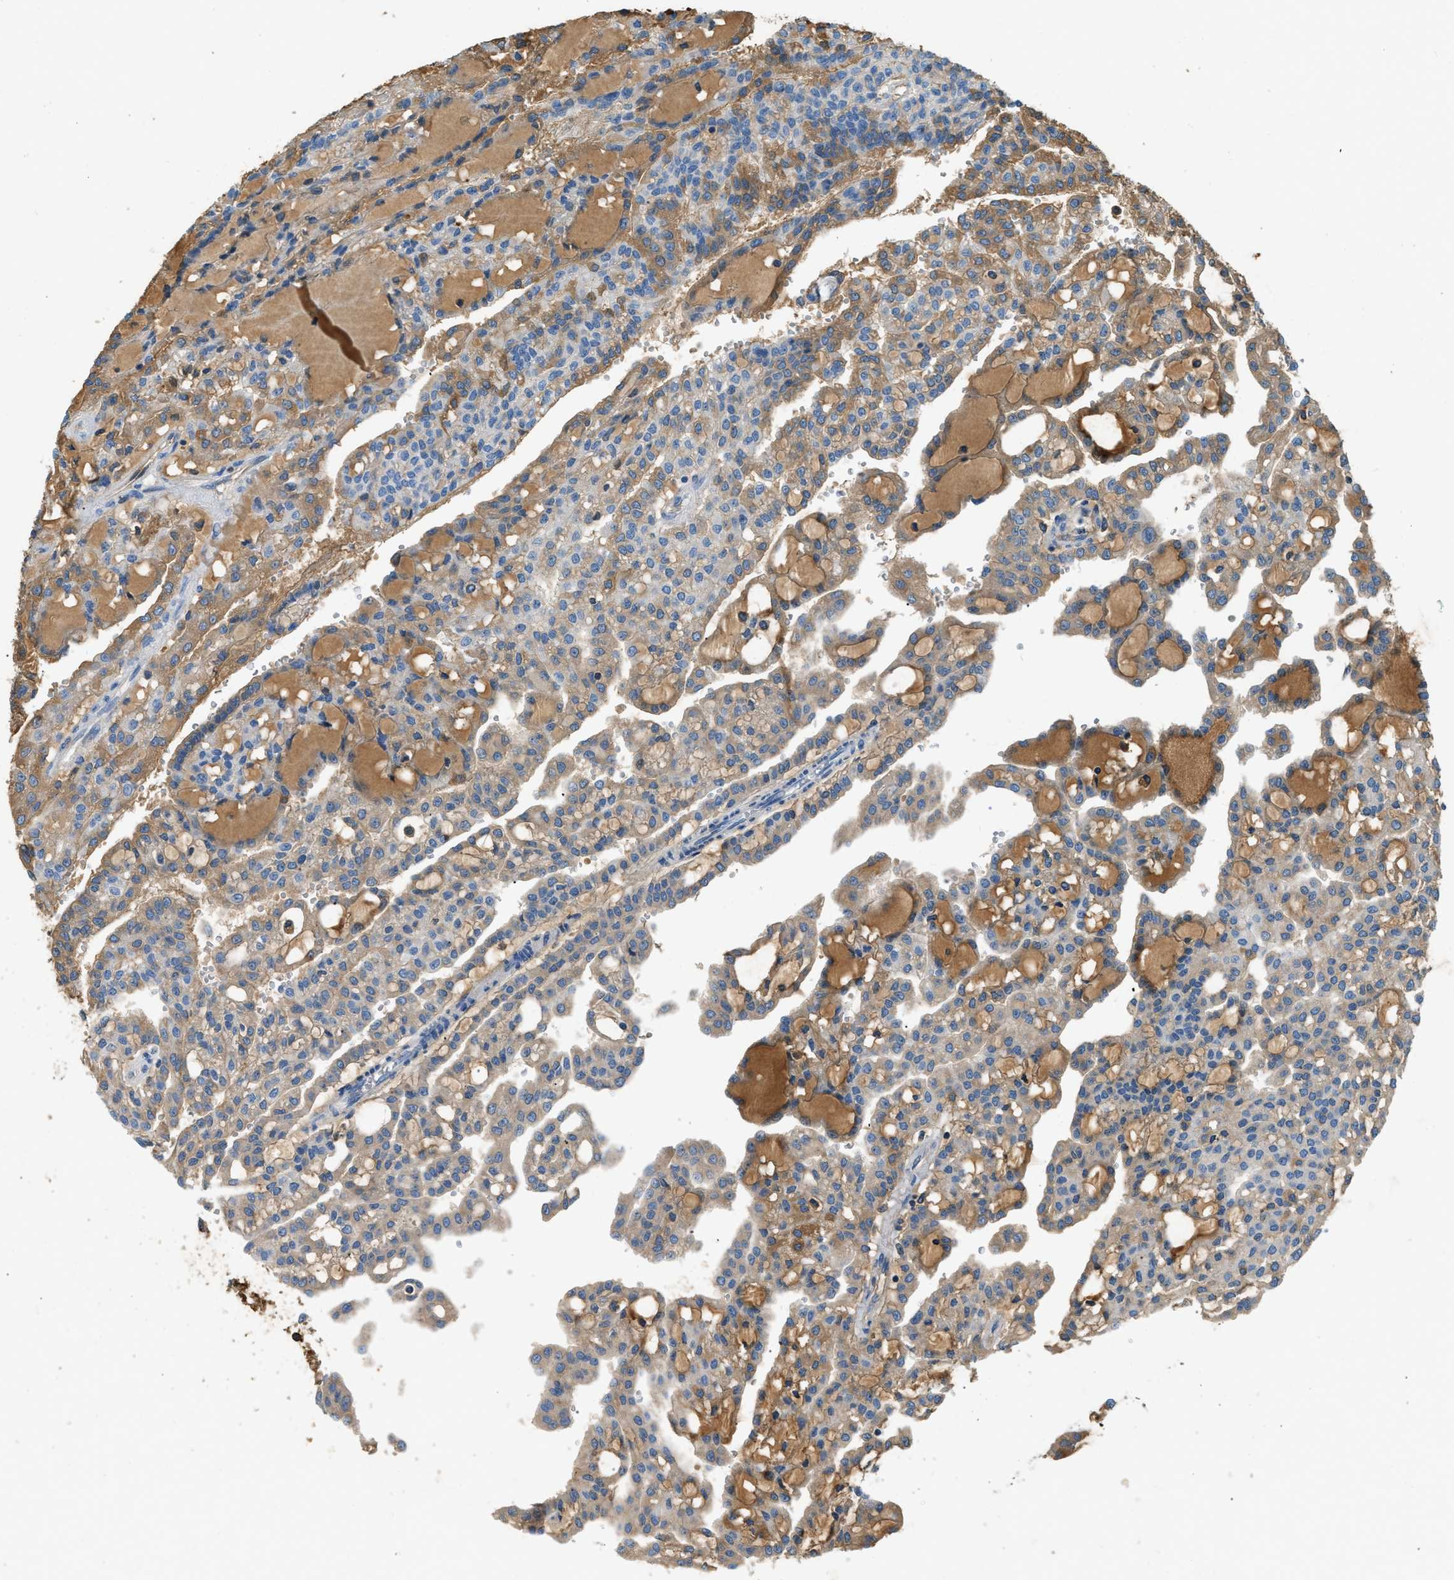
{"staining": {"intensity": "weak", "quantity": "25%-75%", "location": "cytoplasmic/membranous"}, "tissue": "renal cancer", "cell_type": "Tumor cells", "image_type": "cancer", "snomed": [{"axis": "morphology", "description": "Adenocarcinoma, NOS"}, {"axis": "topography", "description": "Kidney"}], "caption": "This micrograph exhibits renal adenocarcinoma stained with IHC to label a protein in brown. The cytoplasmic/membranous of tumor cells show weak positivity for the protein. Nuclei are counter-stained blue.", "gene": "STC1", "patient": {"sex": "male", "age": 63}}